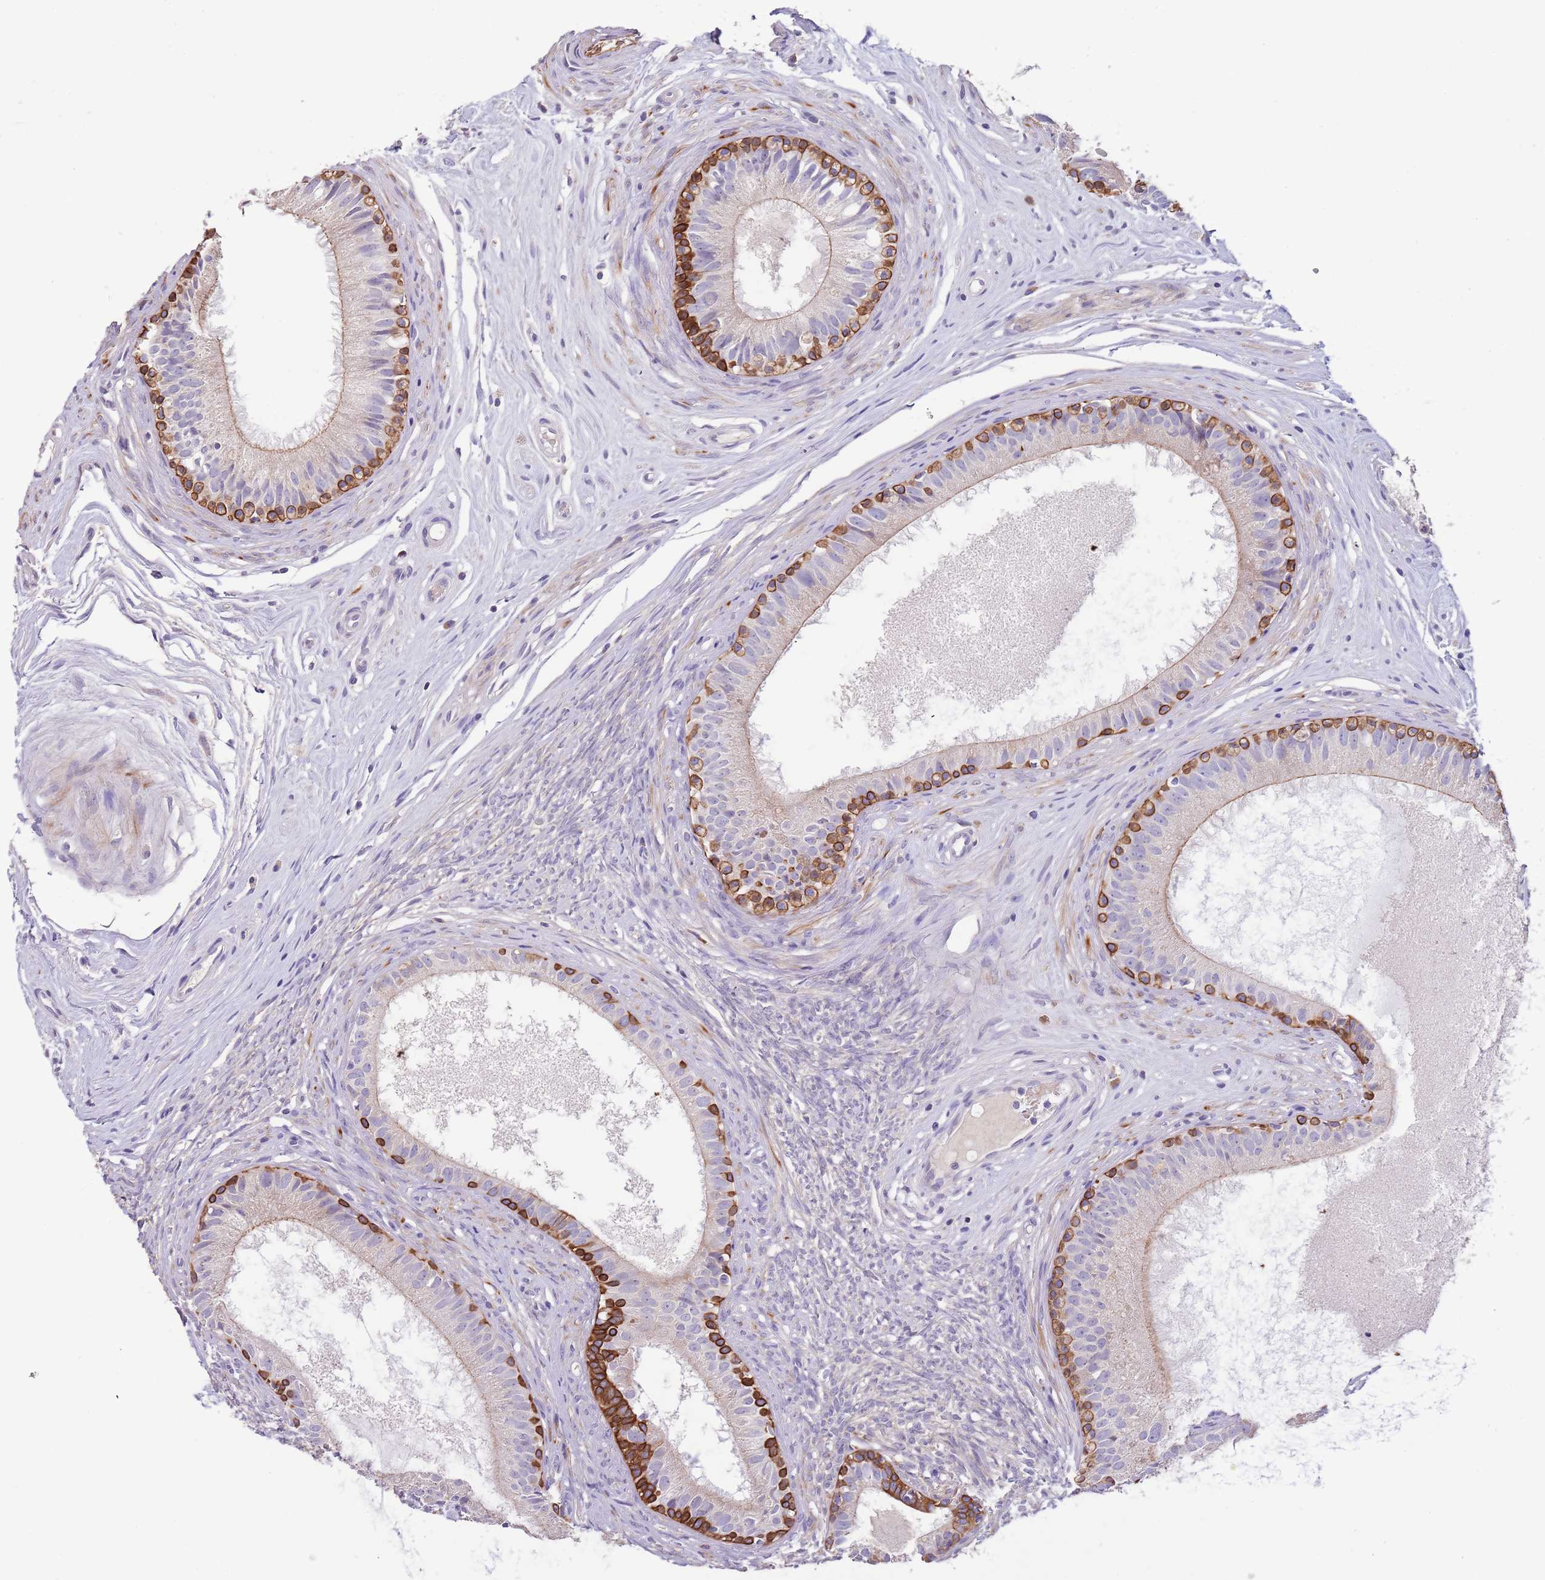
{"staining": {"intensity": "strong", "quantity": "<25%", "location": "cytoplasmic/membranous"}, "tissue": "epididymis", "cell_type": "Glandular cells", "image_type": "normal", "snomed": [{"axis": "morphology", "description": "Normal tissue, NOS"}, {"axis": "topography", "description": "Epididymis"}], "caption": "IHC photomicrograph of unremarkable epididymis: epididymis stained using IHC shows medium levels of strong protein expression localized specifically in the cytoplasmic/membranous of glandular cells, appearing as a cytoplasmic/membranous brown color.", "gene": "ZNF658", "patient": {"sex": "male", "age": 74}}